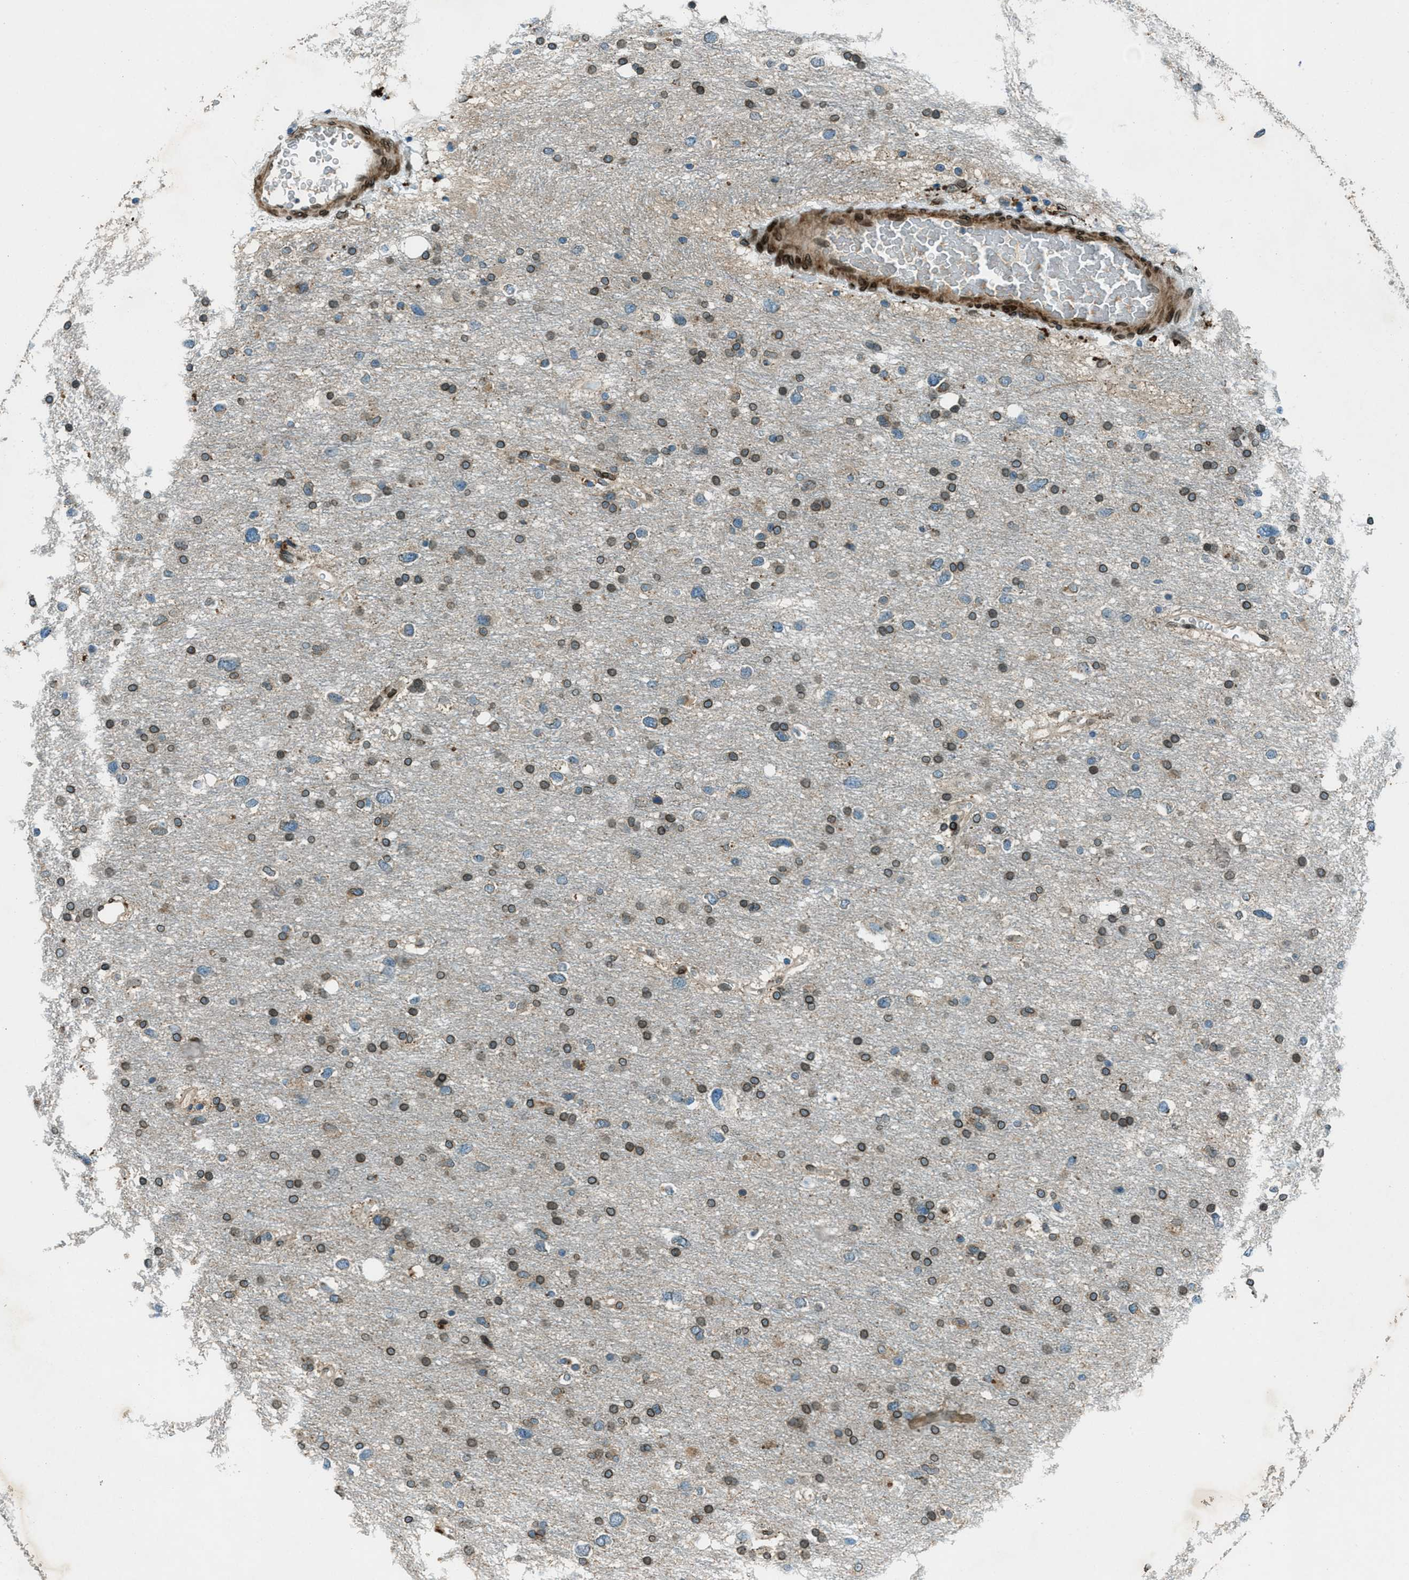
{"staining": {"intensity": "strong", "quantity": "25%-75%", "location": "cytoplasmic/membranous,nuclear"}, "tissue": "glioma", "cell_type": "Tumor cells", "image_type": "cancer", "snomed": [{"axis": "morphology", "description": "Glioma, malignant, Low grade"}, {"axis": "topography", "description": "Brain"}], "caption": "A brown stain shows strong cytoplasmic/membranous and nuclear staining of a protein in human glioma tumor cells.", "gene": "LEMD2", "patient": {"sex": "female", "age": 37}}